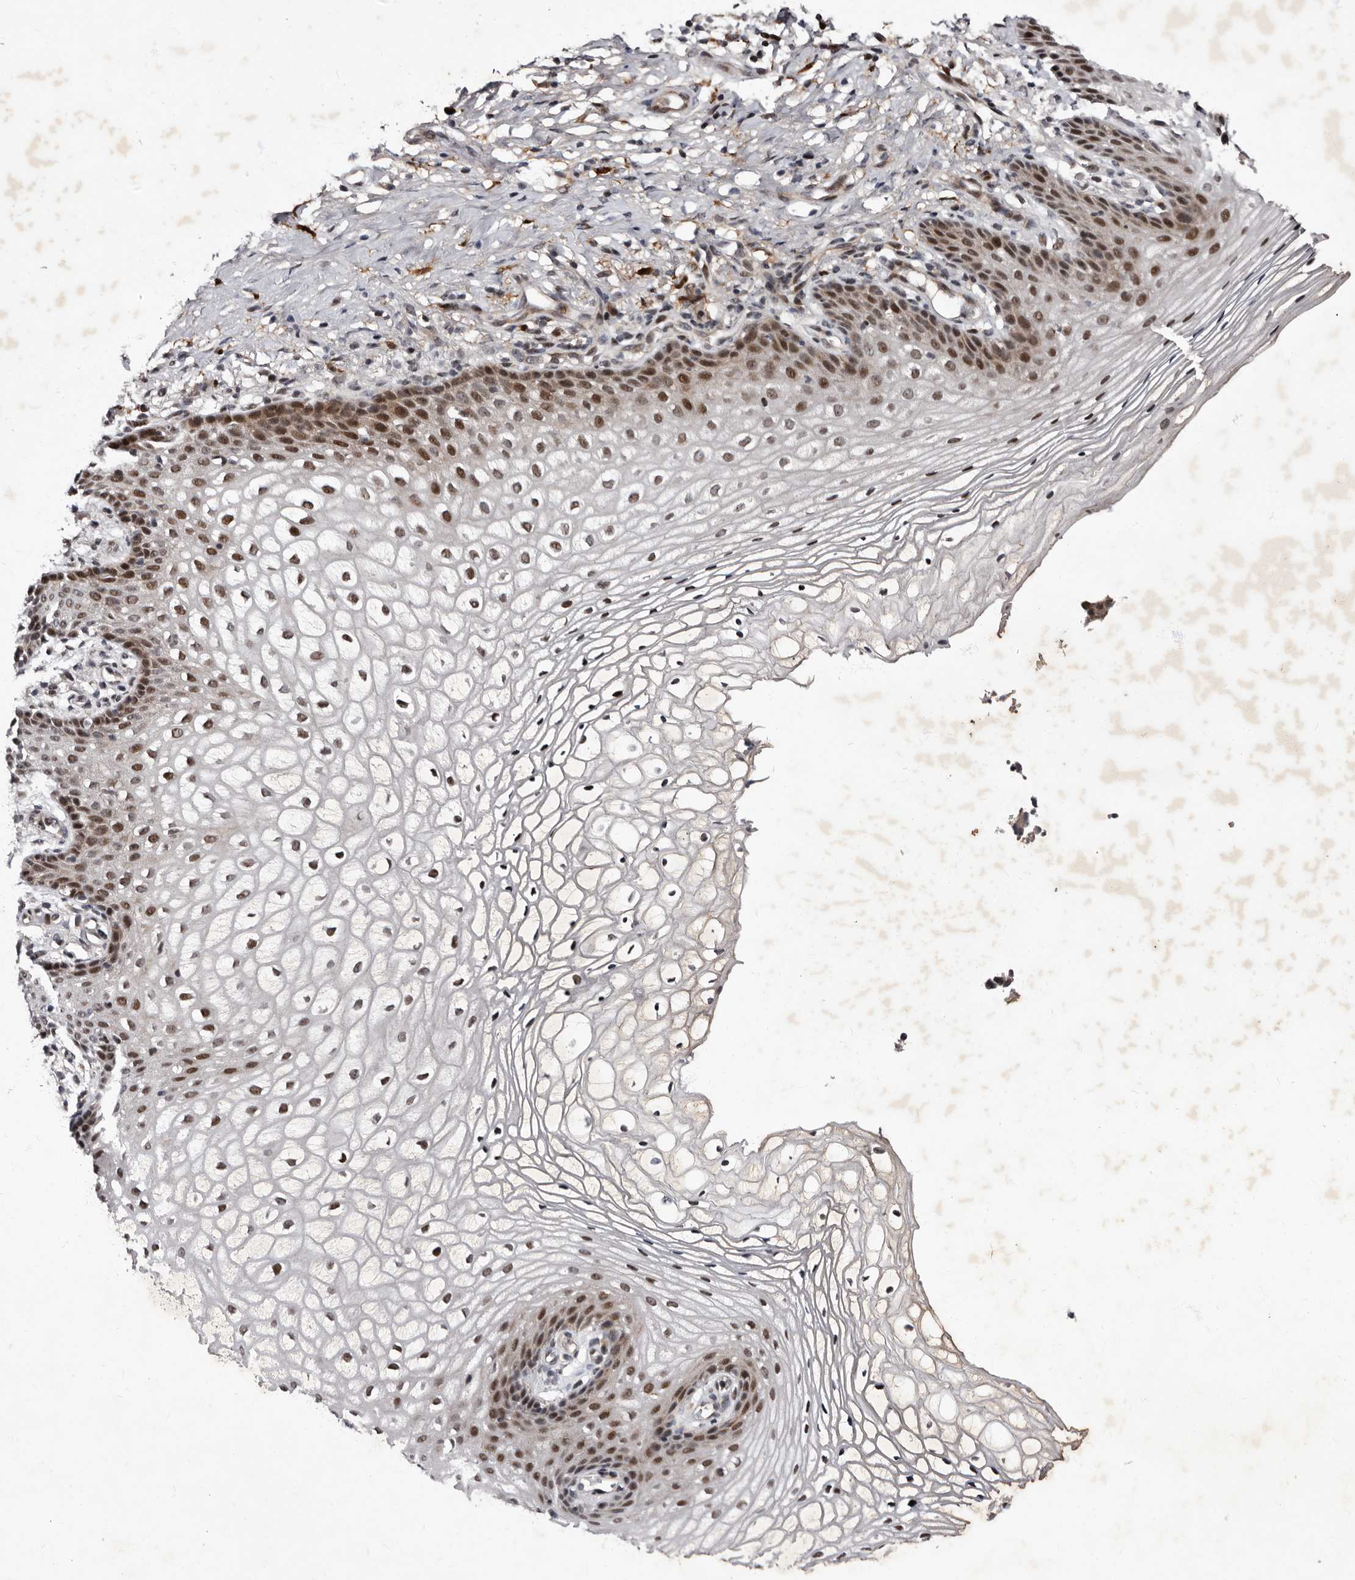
{"staining": {"intensity": "moderate", "quantity": "25%-75%", "location": "cytoplasmic/membranous,nuclear"}, "tissue": "vagina", "cell_type": "Squamous epithelial cells", "image_type": "normal", "snomed": [{"axis": "morphology", "description": "Normal tissue, NOS"}, {"axis": "topography", "description": "Vagina"}], "caption": "Squamous epithelial cells demonstrate medium levels of moderate cytoplasmic/membranous,nuclear staining in approximately 25%-75% of cells in normal human vagina.", "gene": "TNKS", "patient": {"sex": "female", "age": 60}}